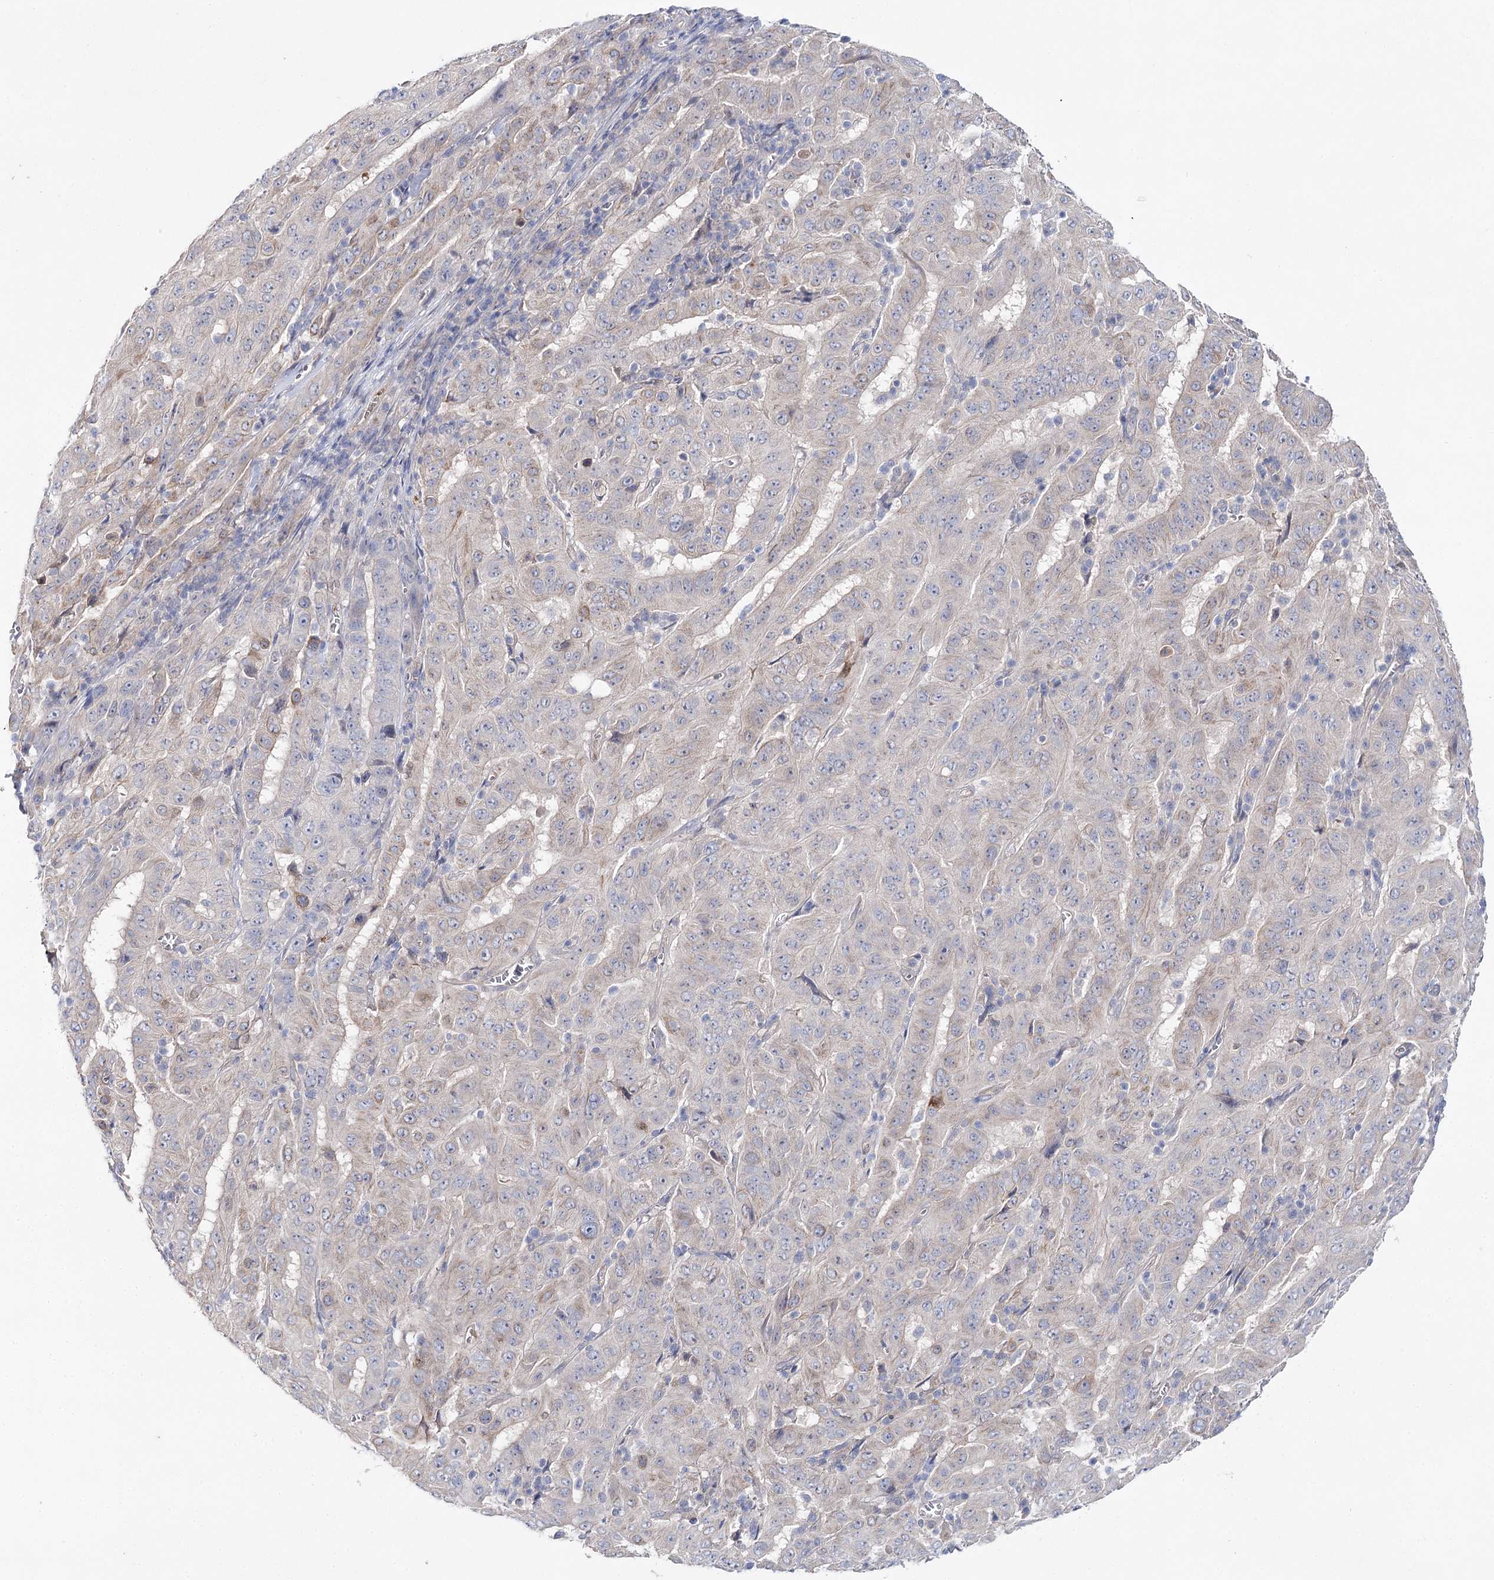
{"staining": {"intensity": "negative", "quantity": "none", "location": "none"}, "tissue": "pancreatic cancer", "cell_type": "Tumor cells", "image_type": "cancer", "snomed": [{"axis": "morphology", "description": "Adenocarcinoma, NOS"}, {"axis": "topography", "description": "Pancreas"}], "caption": "An IHC histopathology image of pancreatic cancer (adenocarcinoma) is shown. There is no staining in tumor cells of pancreatic cancer (adenocarcinoma). Brightfield microscopy of IHC stained with DAB (brown) and hematoxylin (blue), captured at high magnification.", "gene": "LRRC14B", "patient": {"sex": "male", "age": 63}}